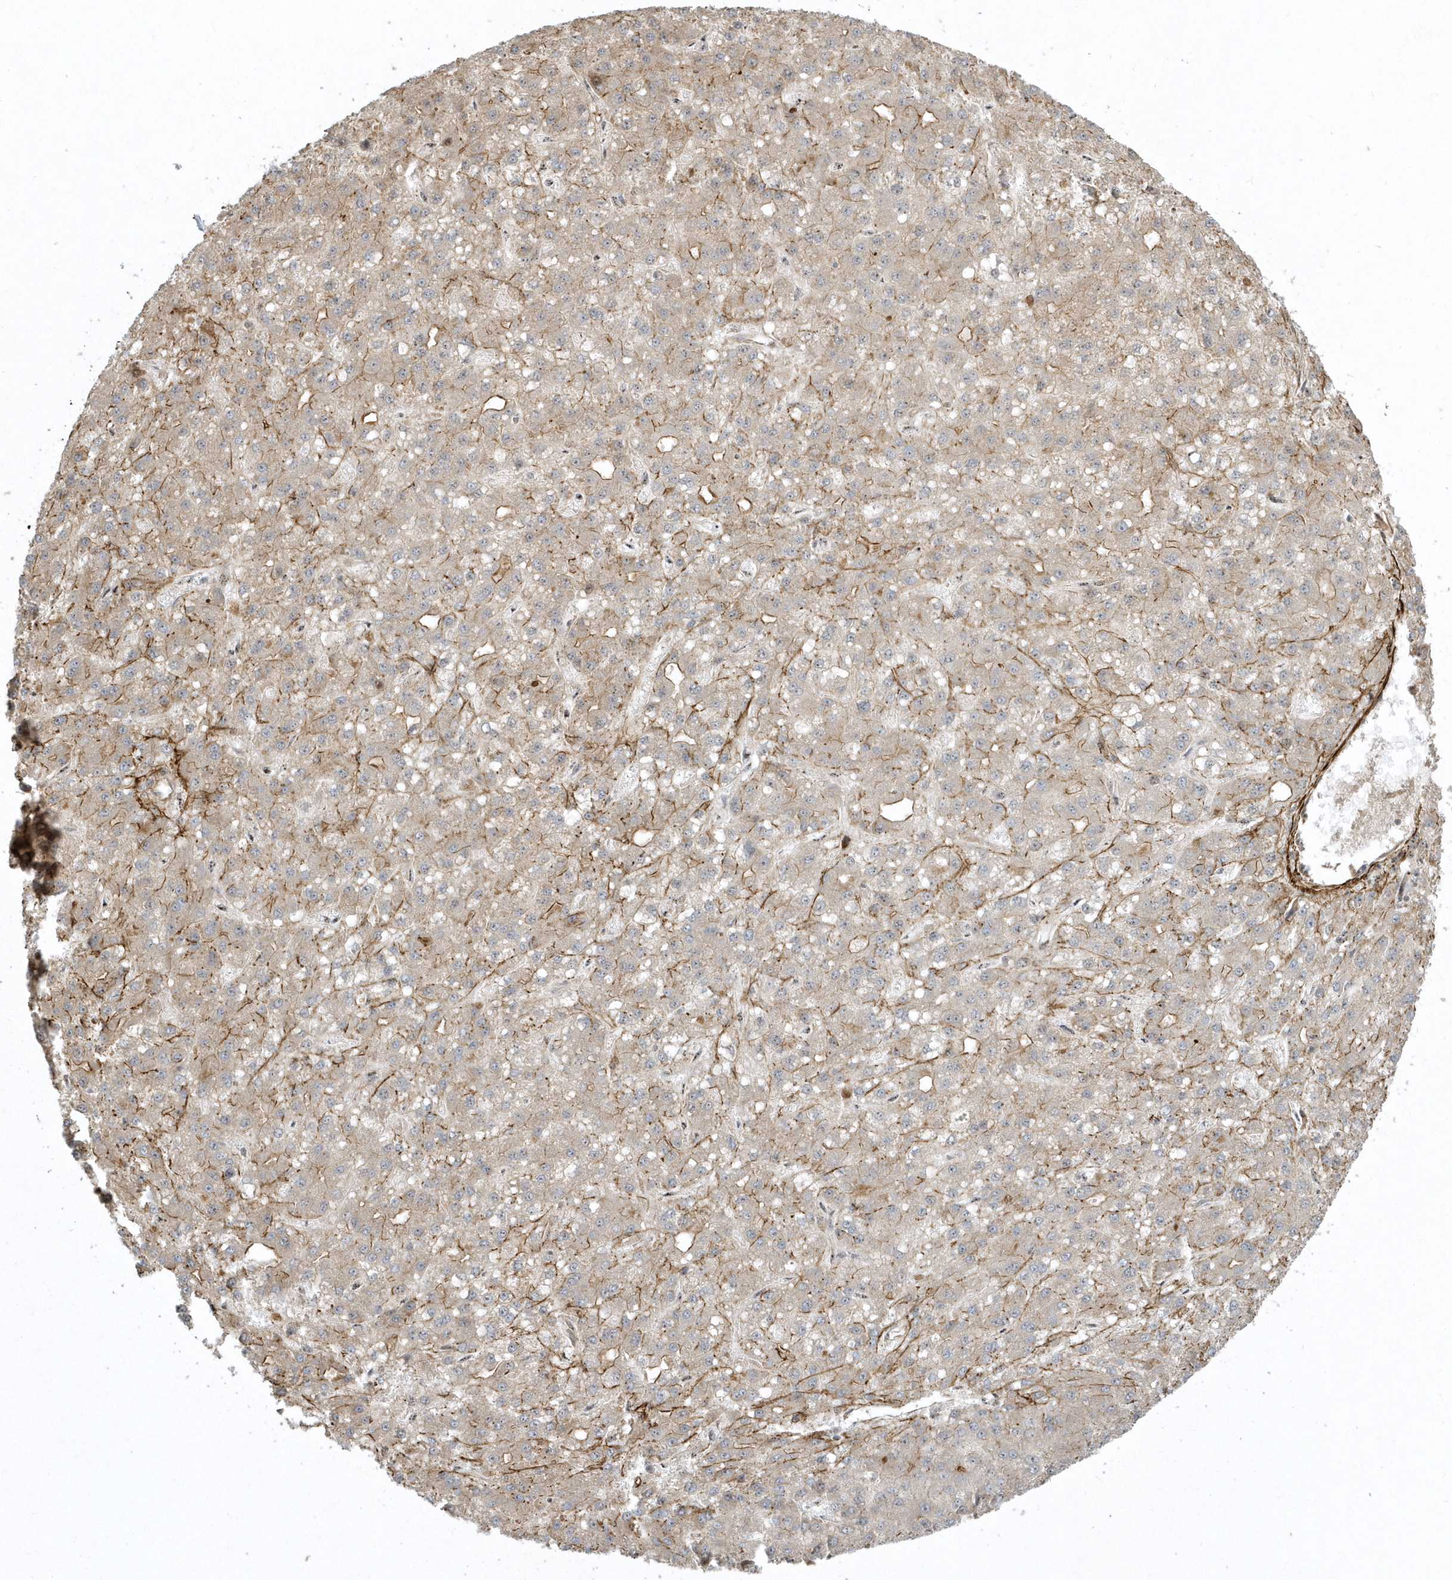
{"staining": {"intensity": "moderate", "quantity": "<25%", "location": "cytoplasmic/membranous"}, "tissue": "liver cancer", "cell_type": "Tumor cells", "image_type": "cancer", "snomed": [{"axis": "morphology", "description": "Carcinoma, Hepatocellular, NOS"}, {"axis": "topography", "description": "Liver"}], "caption": "Liver hepatocellular carcinoma was stained to show a protein in brown. There is low levels of moderate cytoplasmic/membranous staining in approximately <25% of tumor cells.", "gene": "MASP2", "patient": {"sex": "male", "age": 67}}